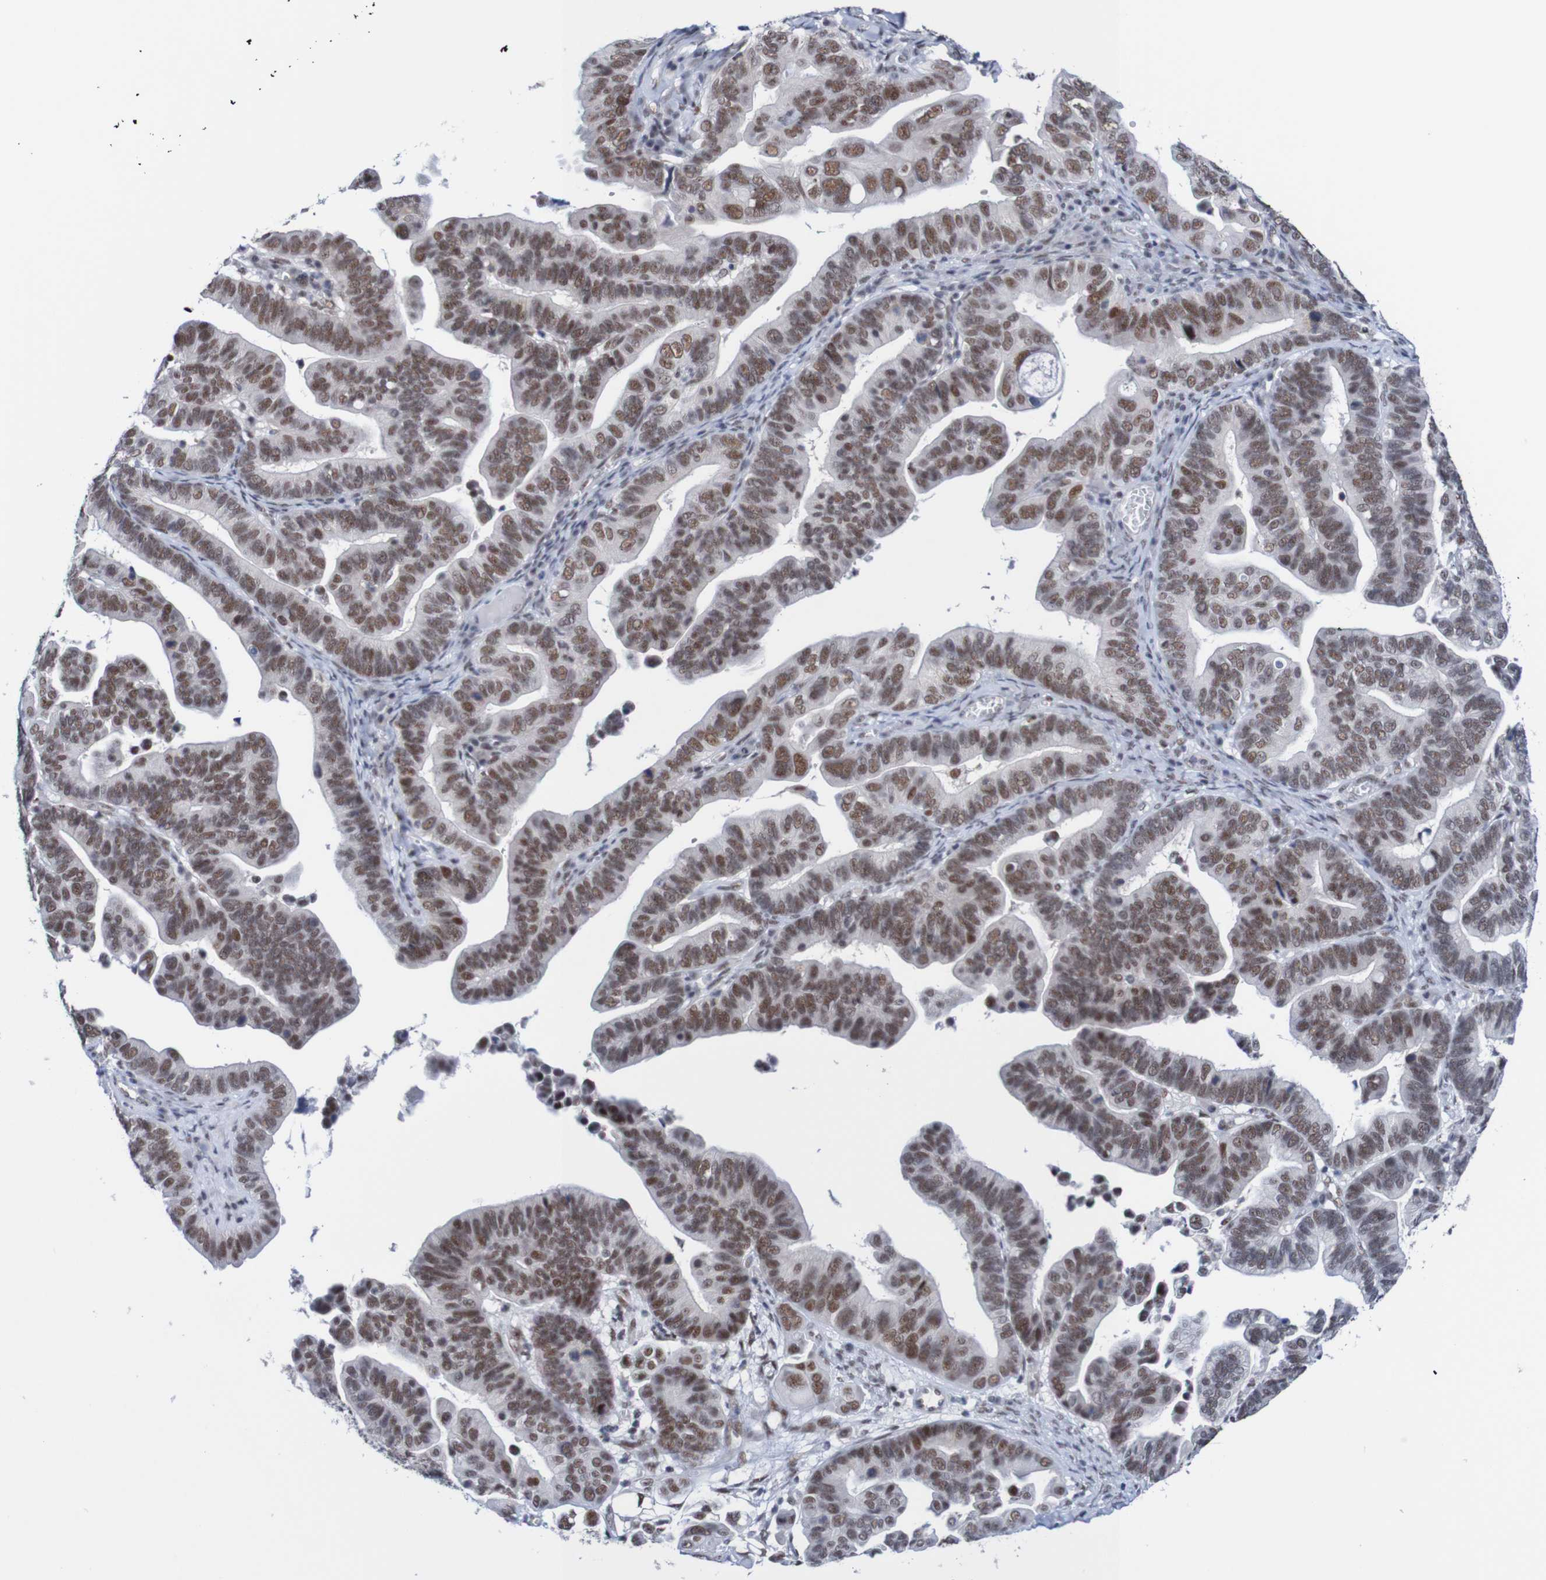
{"staining": {"intensity": "moderate", "quantity": "25%-75%", "location": "nuclear"}, "tissue": "ovarian cancer", "cell_type": "Tumor cells", "image_type": "cancer", "snomed": [{"axis": "morphology", "description": "Cystadenocarcinoma, serous, NOS"}, {"axis": "topography", "description": "Ovary"}], "caption": "The photomicrograph shows staining of ovarian cancer (serous cystadenocarcinoma), revealing moderate nuclear protein staining (brown color) within tumor cells.", "gene": "CDC5L", "patient": {"sex": "female", "age": 56}}